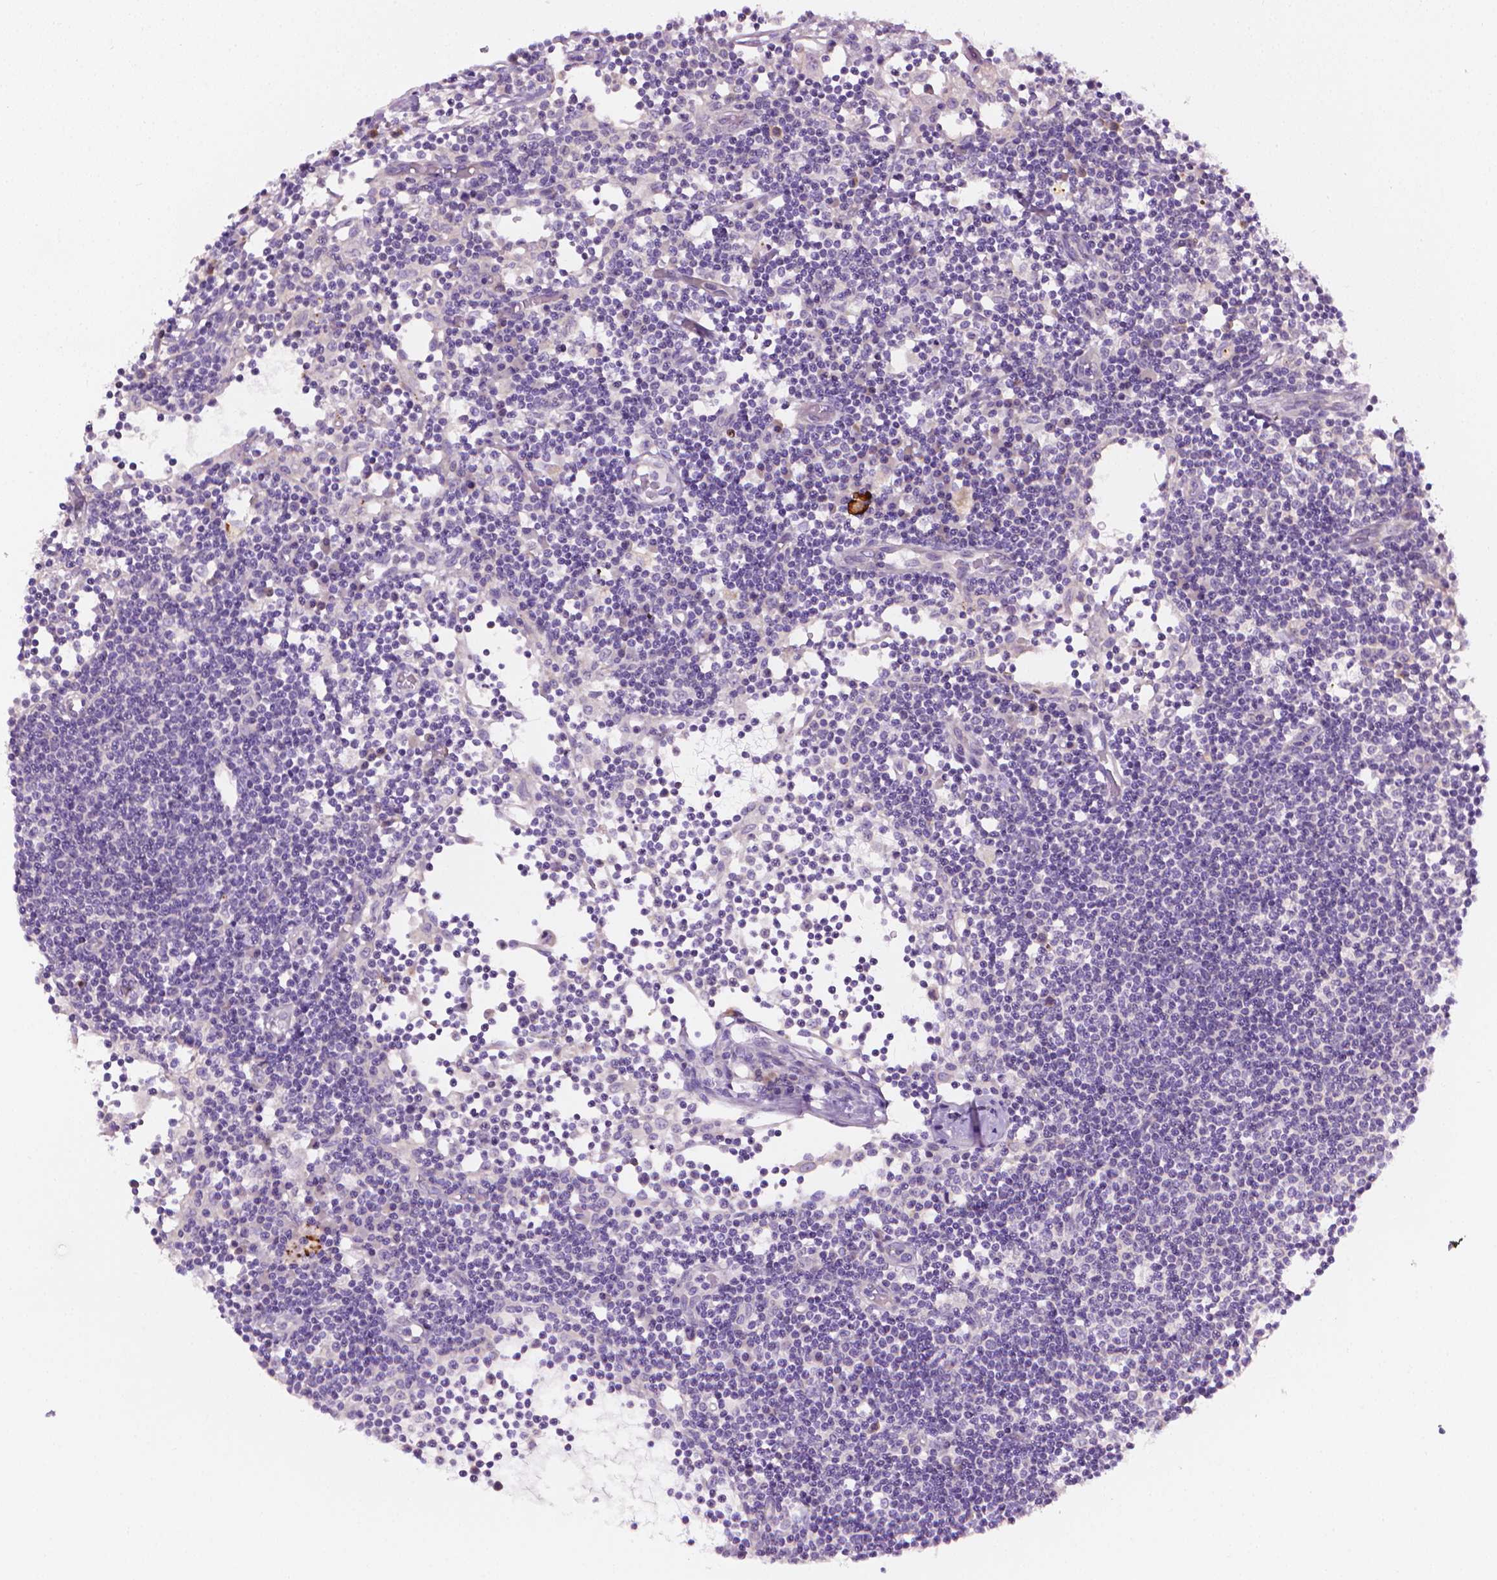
{"staining": {"intensity": "negative", "quantity": "none", "location": "none"}, "tissue": "lymph node", "cell_type": "Non-germinal center cells", "image_type": "normal", "snomed": [{"axis": "morphology", "description": "Normal tissue, NOS"}, {"axis": "topography", "description": "Lymph node"}], "caption": "Unremarkable lymph node was stained to show a protein in brown. There is no significant expression in non-germinal center cells. Brightfield microscopy of IHC stained with DAB (3,3'-diaminobenzidine) (brown) and hematoxylin (blue), captured at high magnification.", "gene": "MCOLN3", "patient": {"sex": "female", "age": 72}}